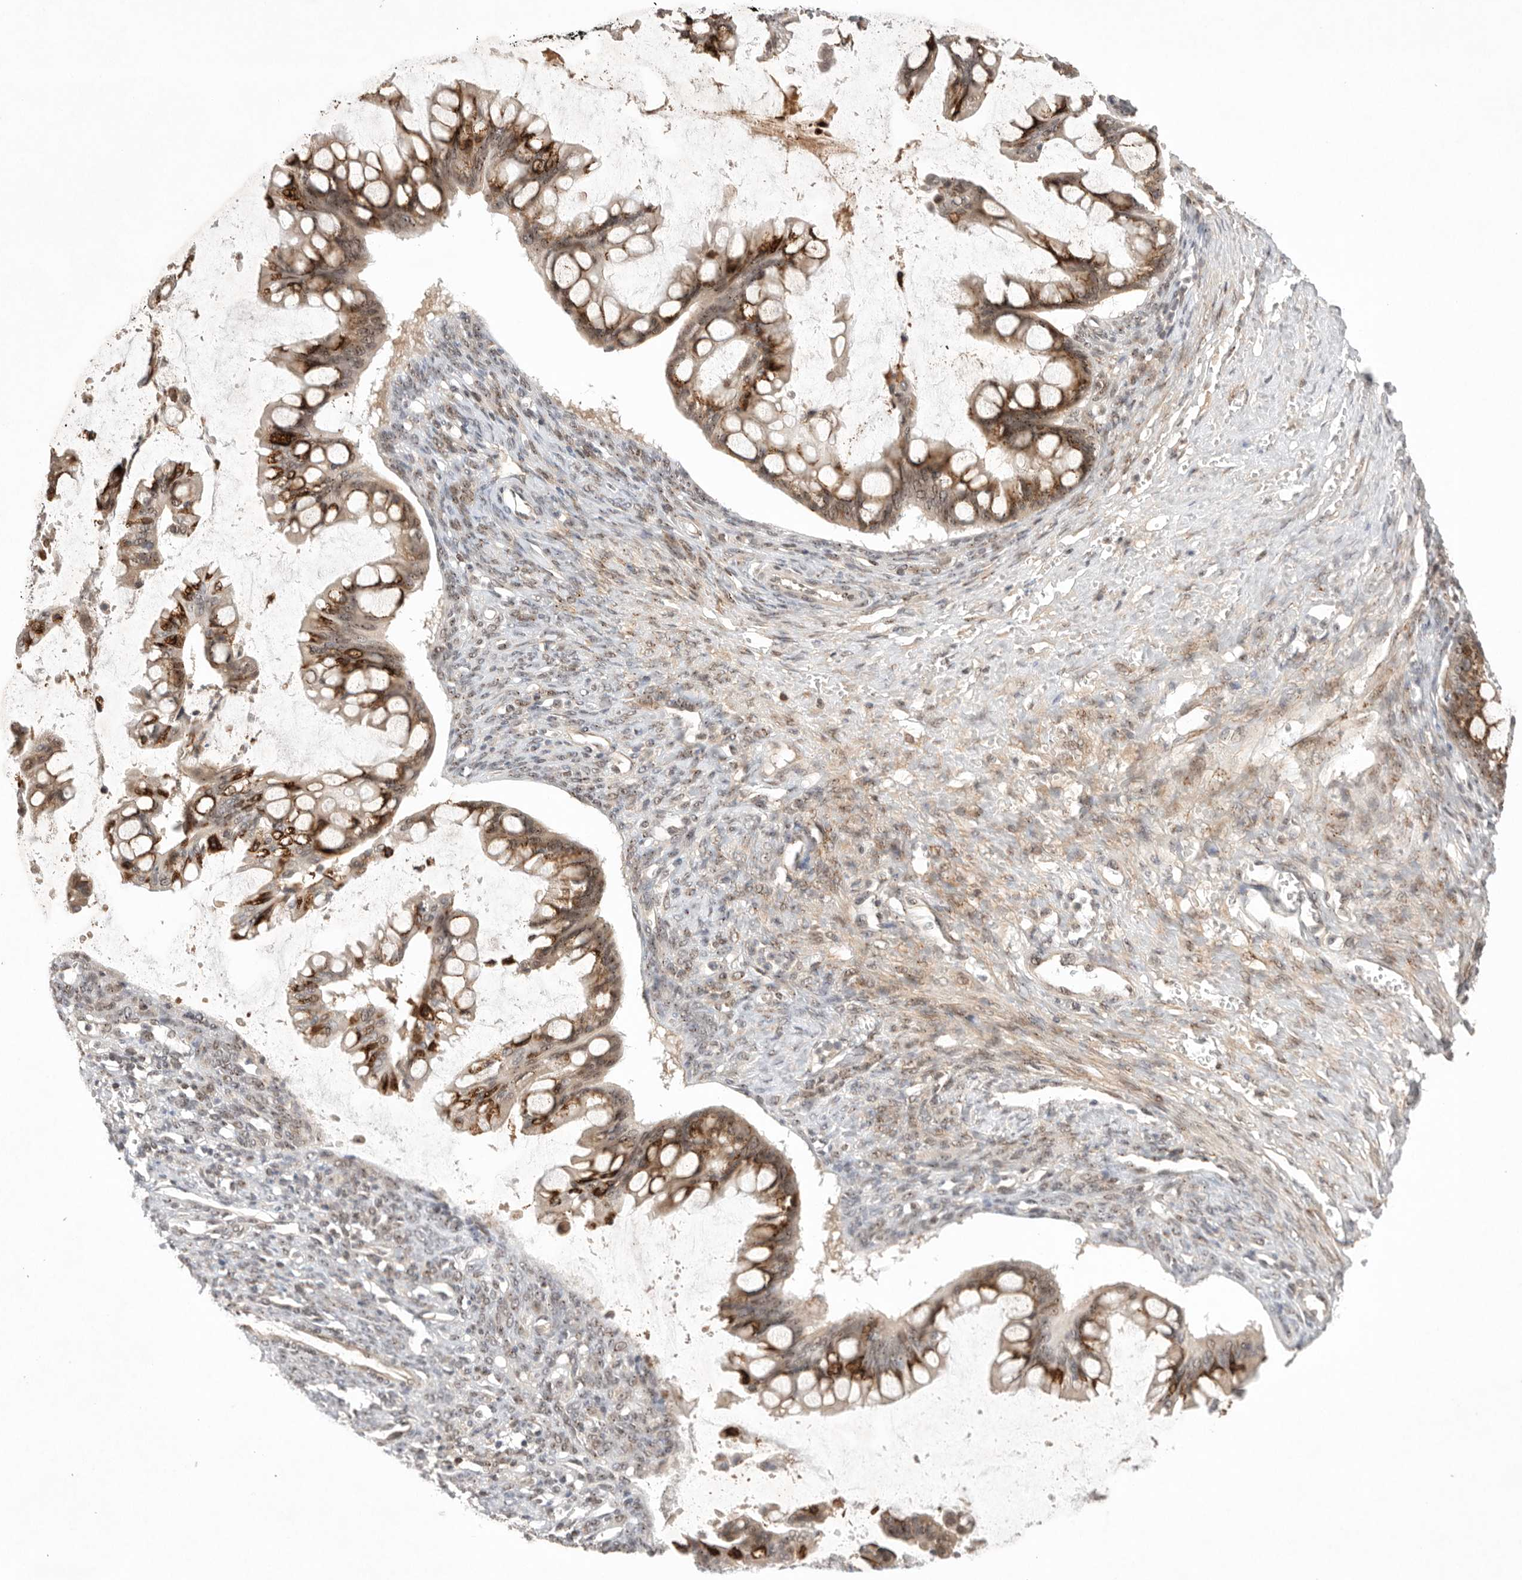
{"staining": {"intensity": "moderate", "quantity": ">75%", "location": "cytoplasmic/membranous"}, "tissue": "ovarian cancer", "cell_type": "Tumor cells", "image_type": "cancer", "snomed": [{"axis": "morphology", "description": "Cystadenocarcinoma, mucinous, NOS"}, {"axis": "topography", "description": "Ovary"}], "caption": "About >75% of tumor cells in mucinous cystadenocarcinoma (ovarian) show moderate cytoplasmic/membranous protein positivity as visualized by brown immunohistochemical staining.", "gene": "LEMD3", "patient": {"sex": "female", "age": 73}}